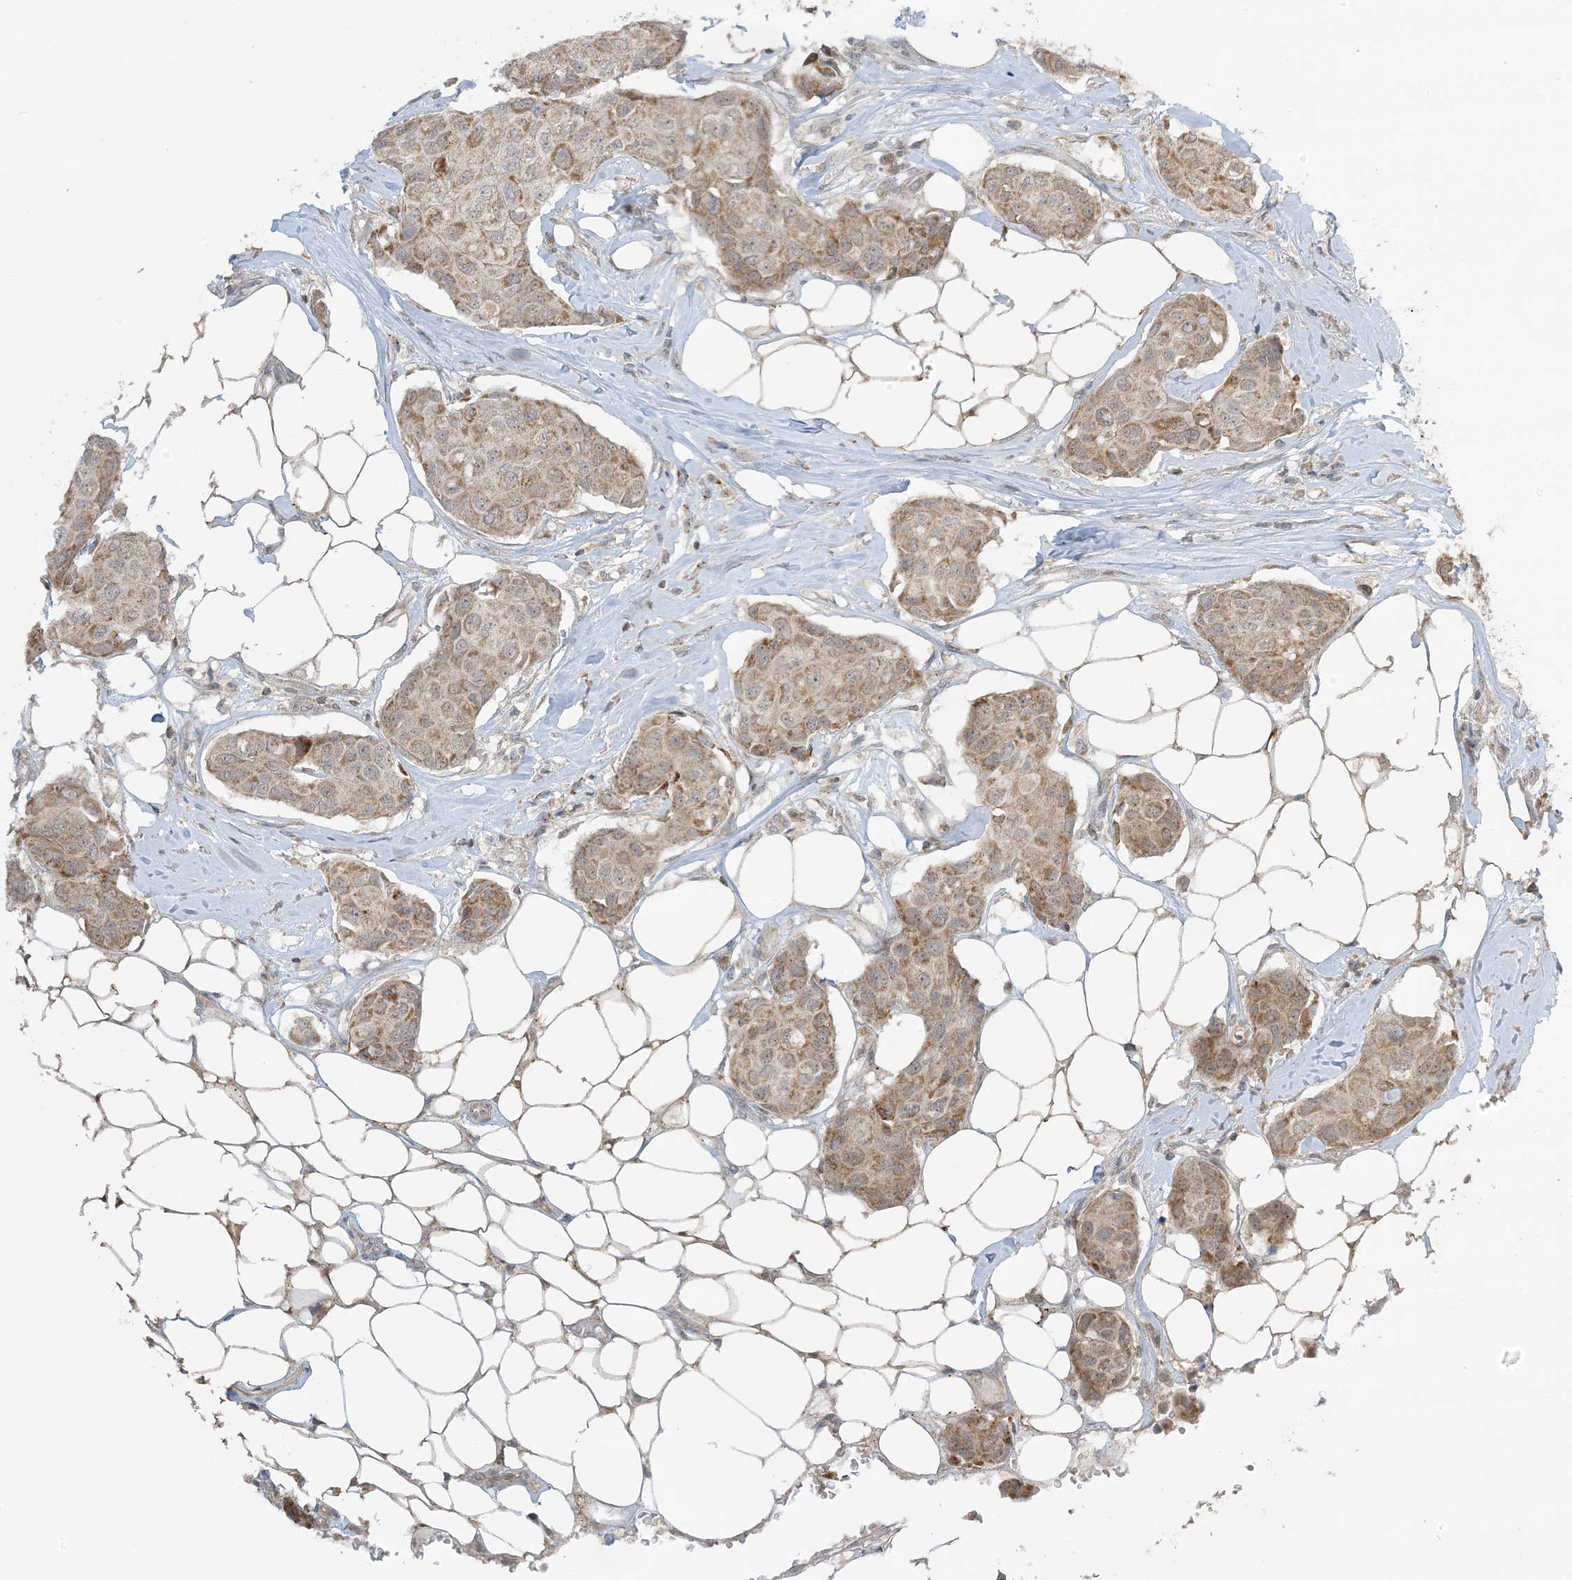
{"staining": {"intensity": "moderate", "quantity": ">75%", "location": "cytoplasmic/membranous"}, "tissue": "breast cancer", "cell_type": "Tumor cells", "image_type": "cancer", "snomed": [{"axis": "morphology", "description": "Duct carcinoma"}, {"axis": "topography", "description": "Breast"}], "caption": "Breast infiltrating ductal carcinoma stained with a protein marker displays moderate staining in tumor cells.", "gene": "PHLDB2", "patient": {"sex": "female", "age": 80}}